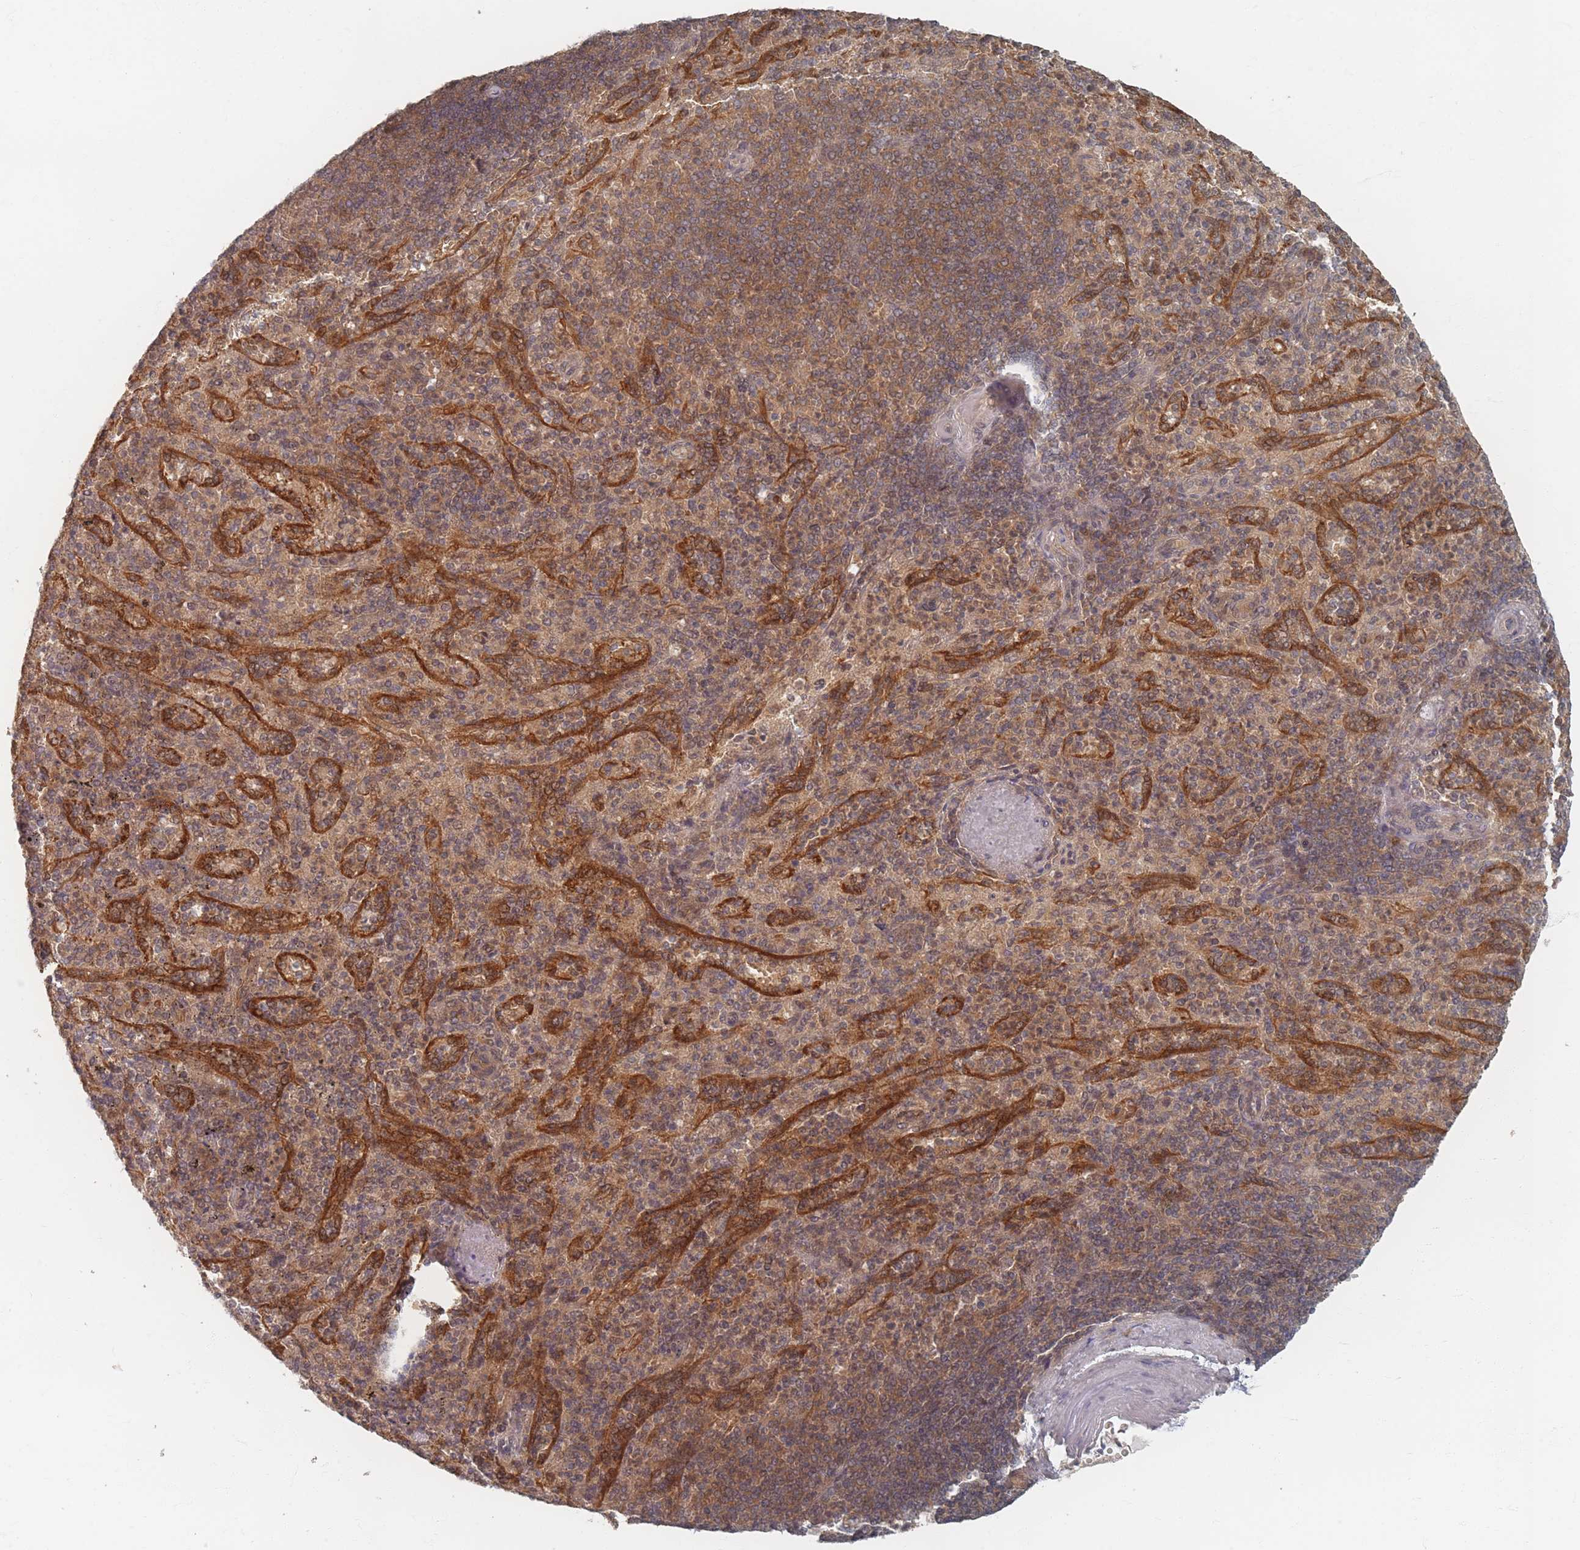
{"staining": {"intensity": "moderate", "quantity": "25%-75%", "location": "cytoplasmic/membranous"}, "tissue": "spleen", "cell_type": "Cells in red pulp", "image_type": "normal", "snomed": [{"axis": "morphology", "description": "Normal tissue, NOS"}, {"axis": "topography", "description": "Spleen"}], "caption": "IHC histopathology image of unremarkable spleen: spleen stained using immunohistochemistry demonstrates medium levels of moderate protein expression localized specifically in the cytoplasmic/membranous of cells in red pulp, appearing as a cytoplasmic/membranous brown color.", "gene": "PSMD9", "patient": {"sex": "male", "age": 82}}